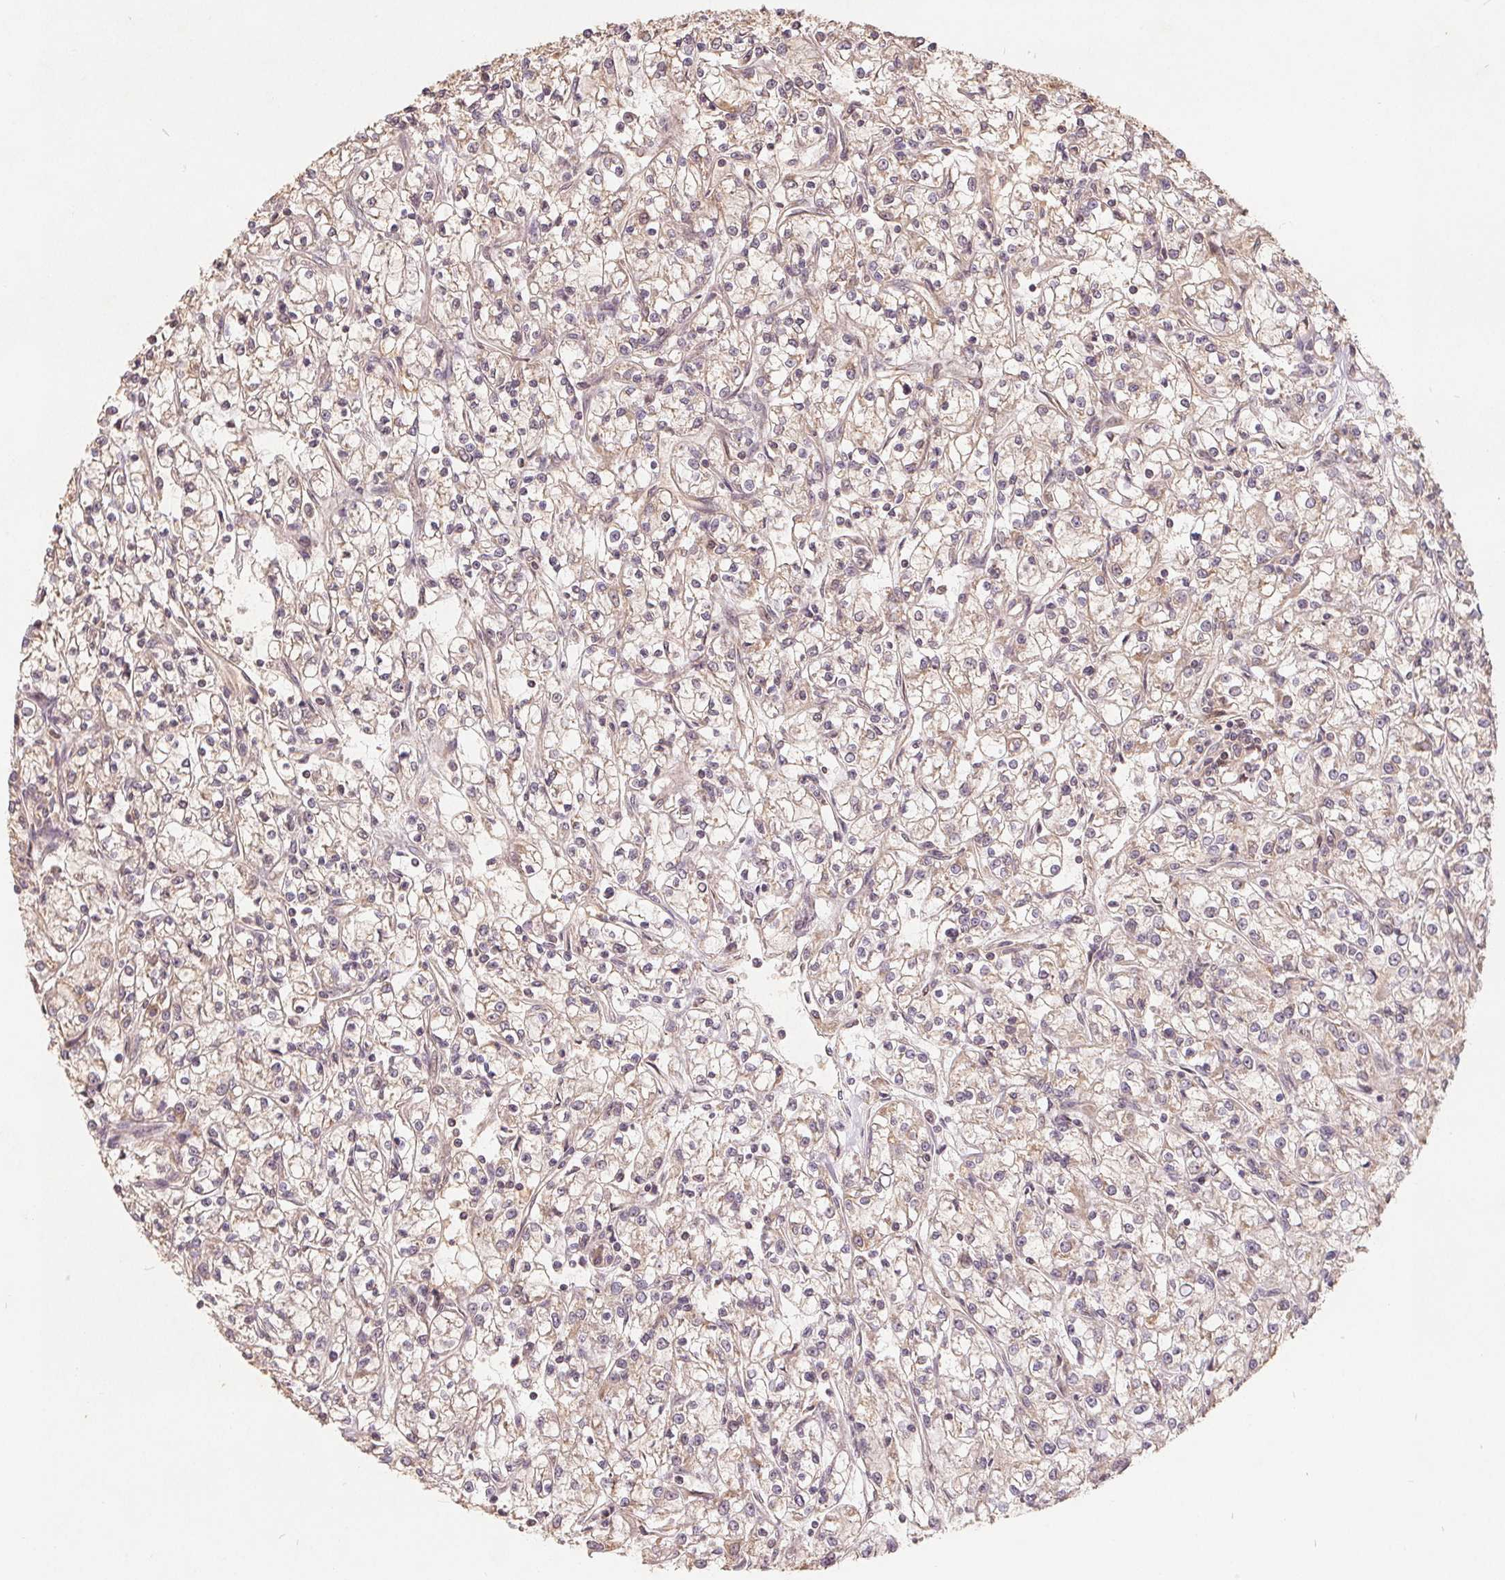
{"staining": {"intensity": "weak", "quantity": "25%-75%", "location": "cytoplasmic/membranous"}, "tissue": "renal cancer", "cell_type": "Tumor cells", "image_type": "cancer", "snomed": [{"axis": "morphology", "description": "Adenocarcinoma, NOS"}, {"axis": "topography", "description": "Kidney"}], "caption": "Renal cancer was stained to show a protein in brown. There is low levels of weak cytoplasmic/membranous positivity in approximately 25%-75% of tumor cells.", "gene": "CDIPT", "patient": {"sex": "female", "age": 59}}